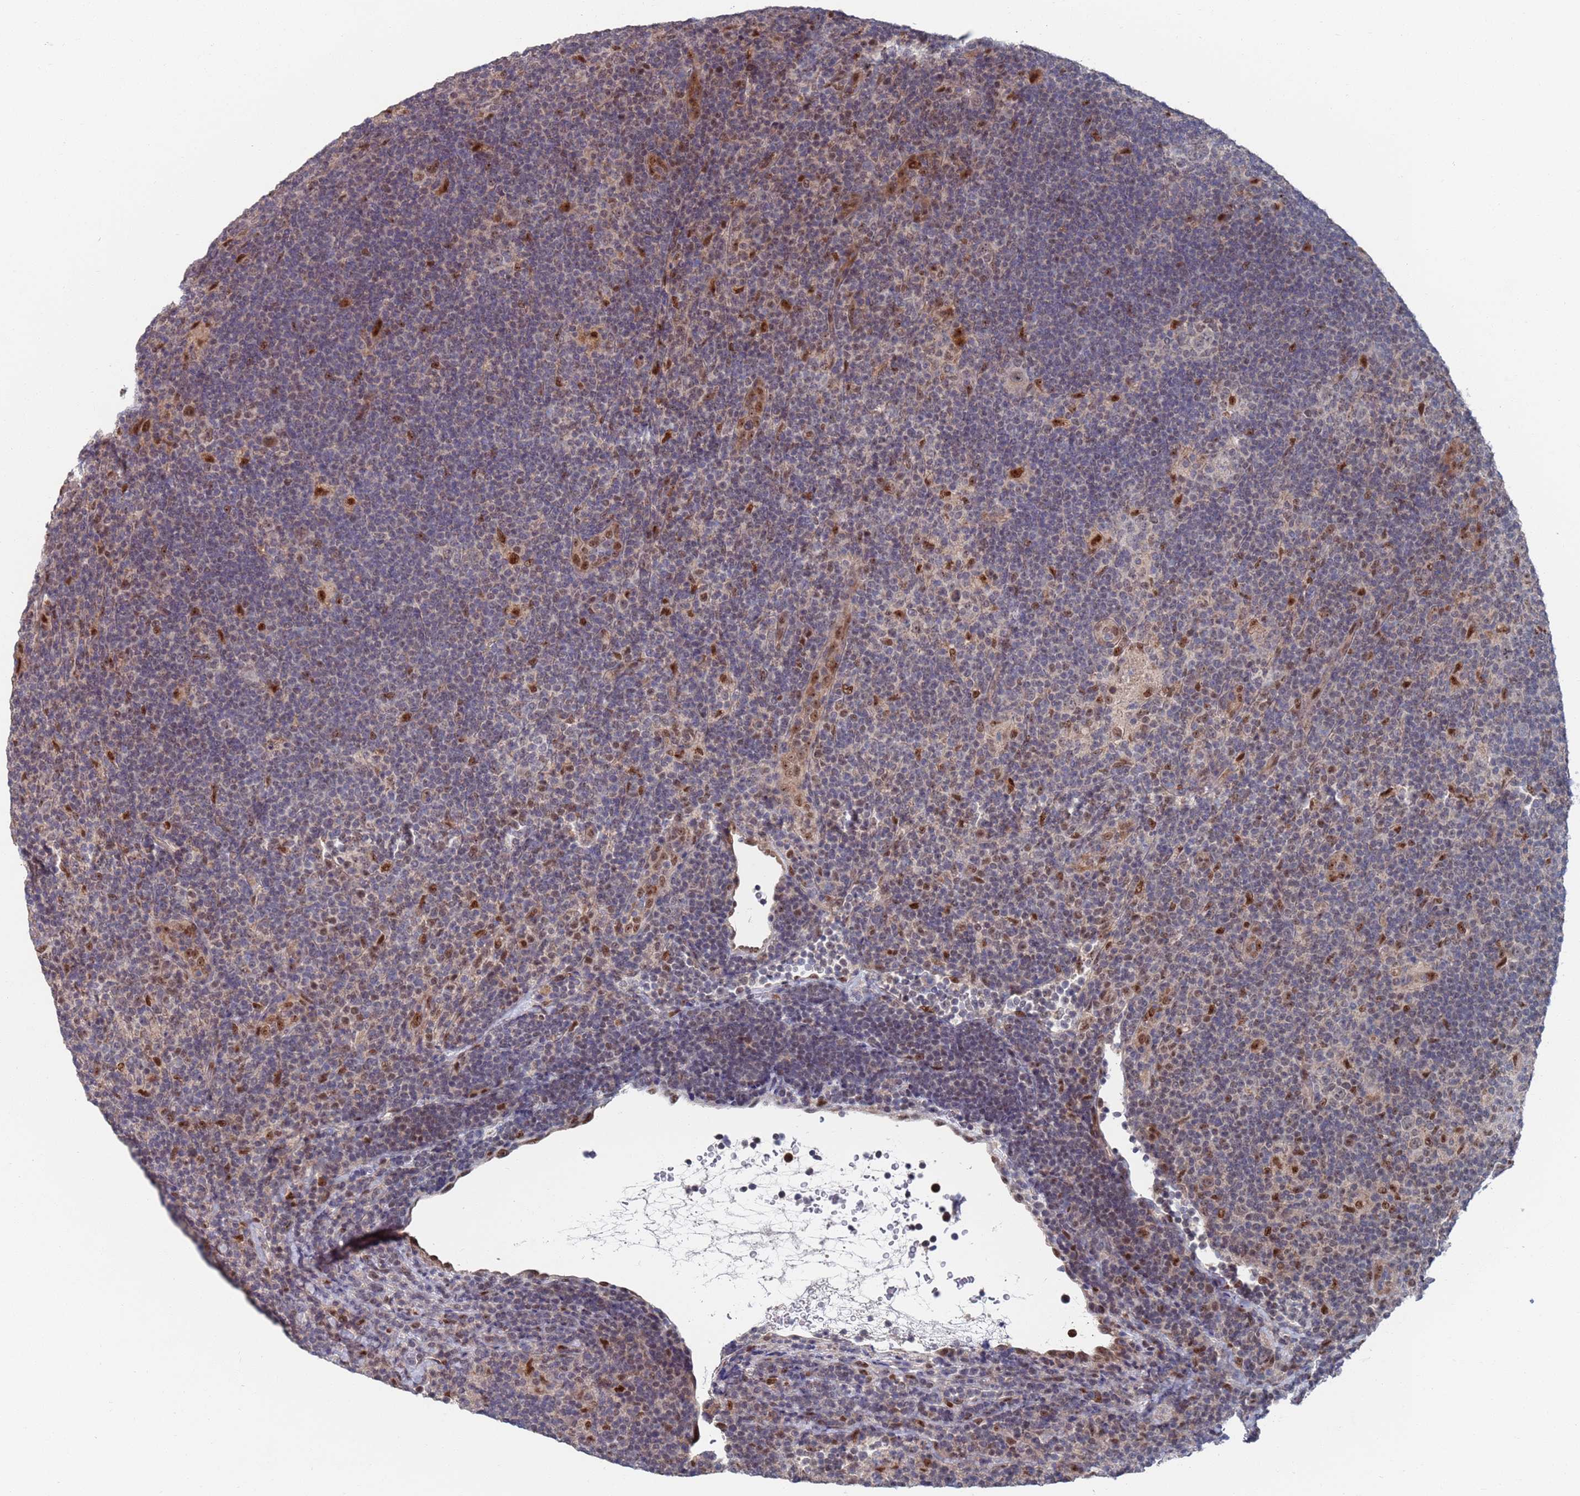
{"staining": {"intensity": "negative", "quantity": "none", "location": "none"}, "tissue": "lymphoma", "cell_type": "Tumor cells", "image_type": "cancer", "snomed": [{"axis": "morphology", "description": "Hodgkin's disease, NOS"}, {"axis": "topography", "description": "Lymph node"}], "caption": "DAB immunohistochemical staining of lymphoma reveals no significant expression in tumor cells. (DAB (3,3'-diaminobenzidine) immunohistochemistry with hematoxylin counter stain).", "gene": "RPP25", "patient": {"sex": "female", "age": 57}}